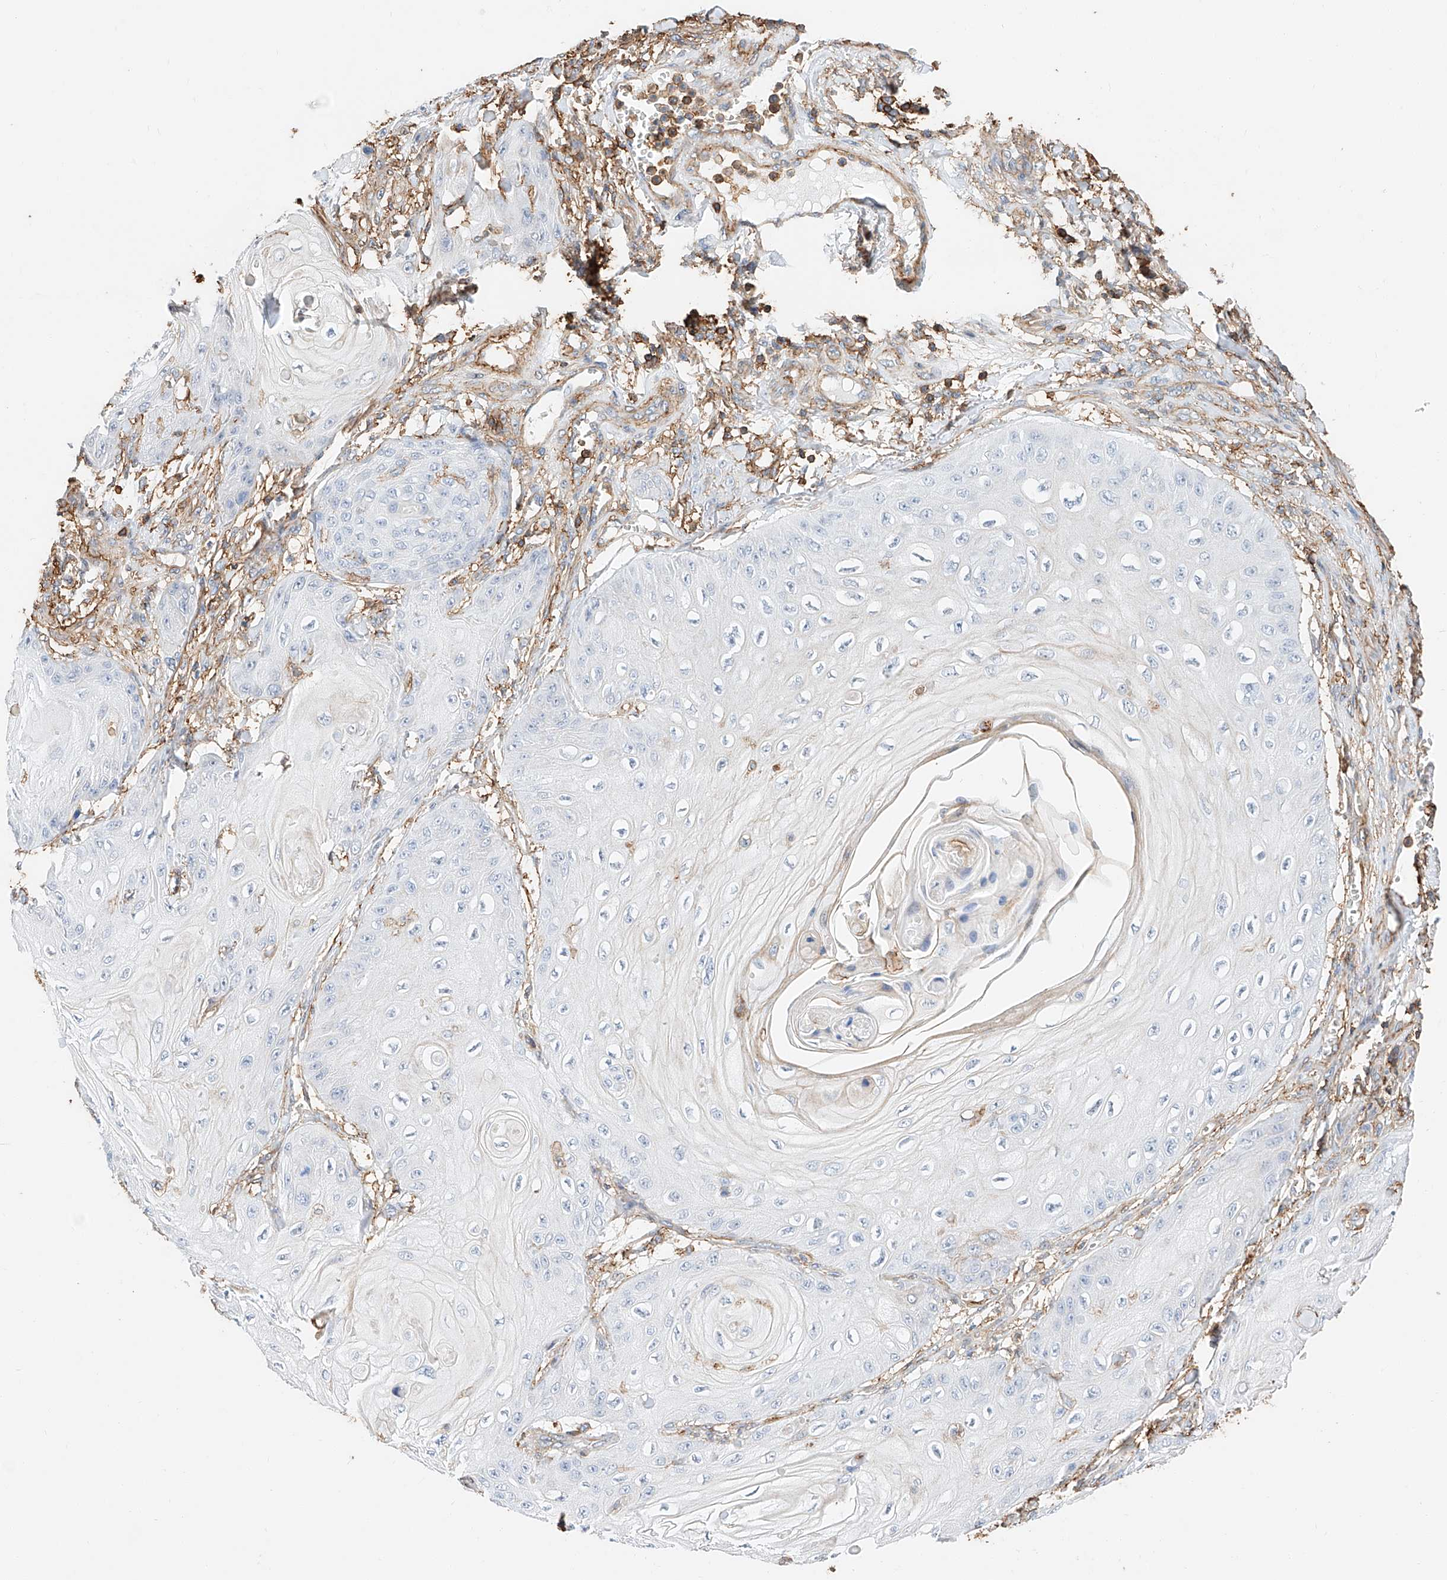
{"staining": {"intensity": "negative", "quantity": "none", "location": "none"}, "tissue": "skin cancer", "cell_type": "Tumor cells", "image_type": "cancer", "snomed": [{"axis": "morphology", "description": "Squamous cell carcinoma, NOS"}, {"axis": "topography", "description": "Skin"}], "caption": "Immunohistochemistry (IHC) photomicrograph of human skin squamous cell carcinoma stained for a protein (brown), which reveals no staining in tumor cells.", "gene": "WFS1", "patient": {"sex": "male", "age": 74}}